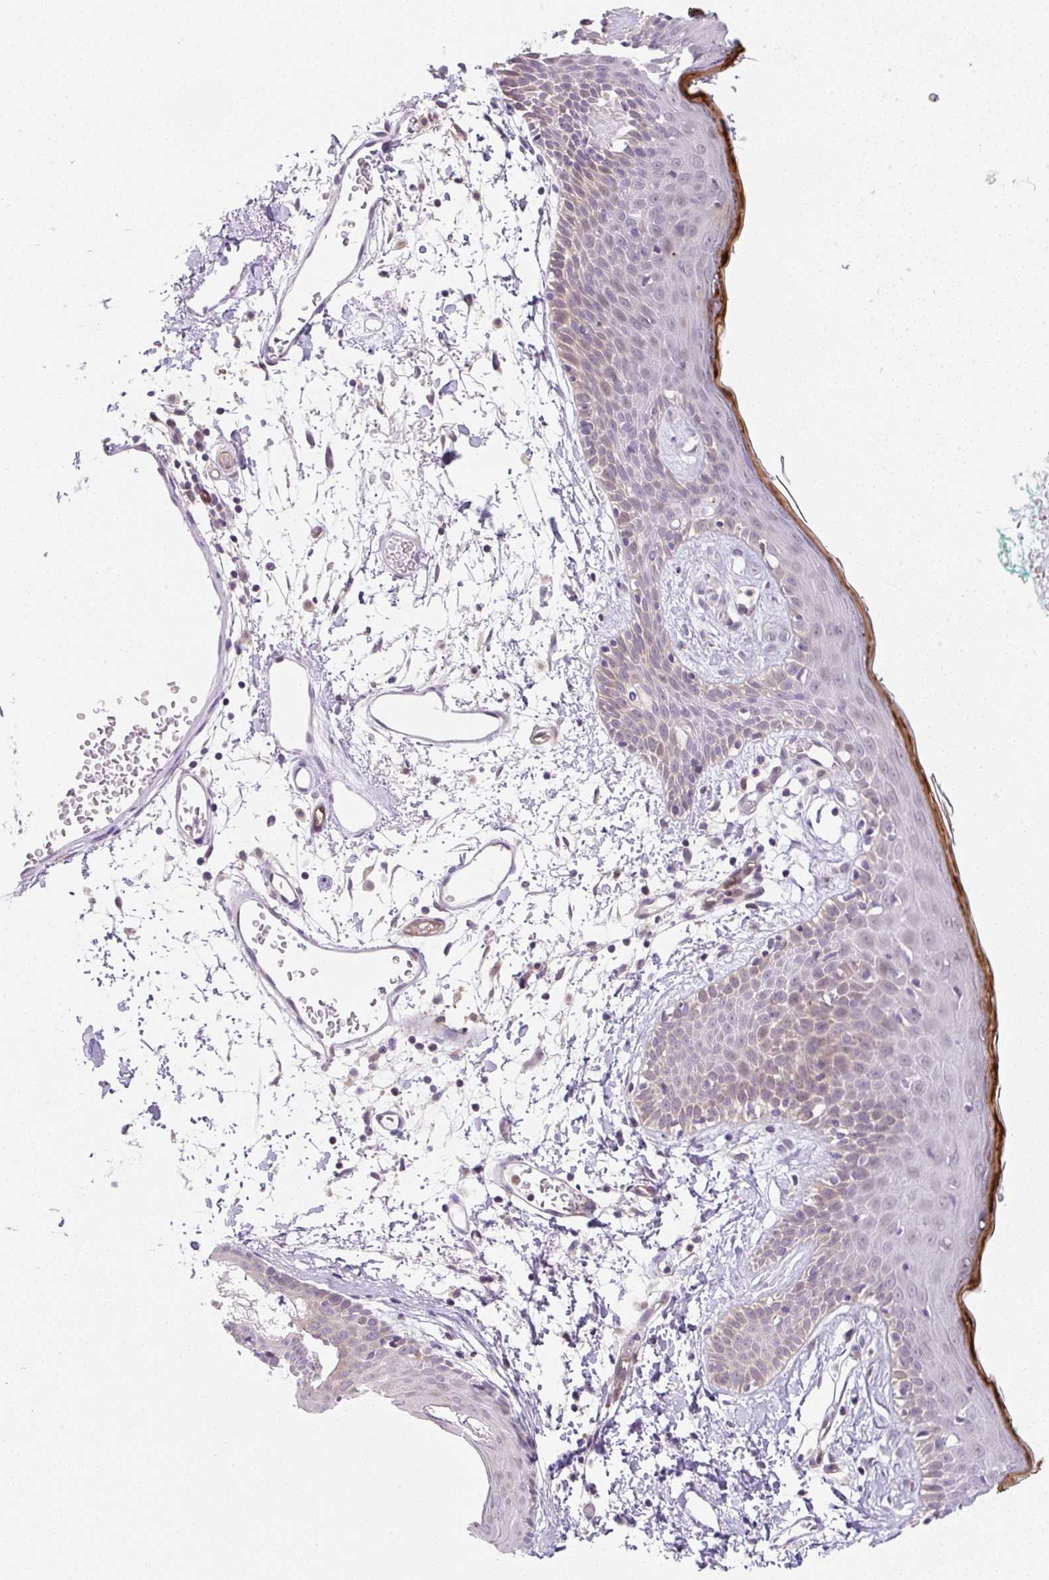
{"staining": {"intensity": "weak", "quantity": "<25%", "location": "cytoplasmic/membranous"}, "tissue": "skin", "cell_type": "Fibroblasts", "image_type": "normal", "snomed": [{"axis": "morphology", "description": "Normal tissue, NOS"}, {"axis": "topography", "description": "Skin"}], "caption": "DAB immunohistochemical staining of benign human skin displays no significant staining in fibroblasts.", "gene": "OMA1", "patient": {"sex": "male", "age": 79}}